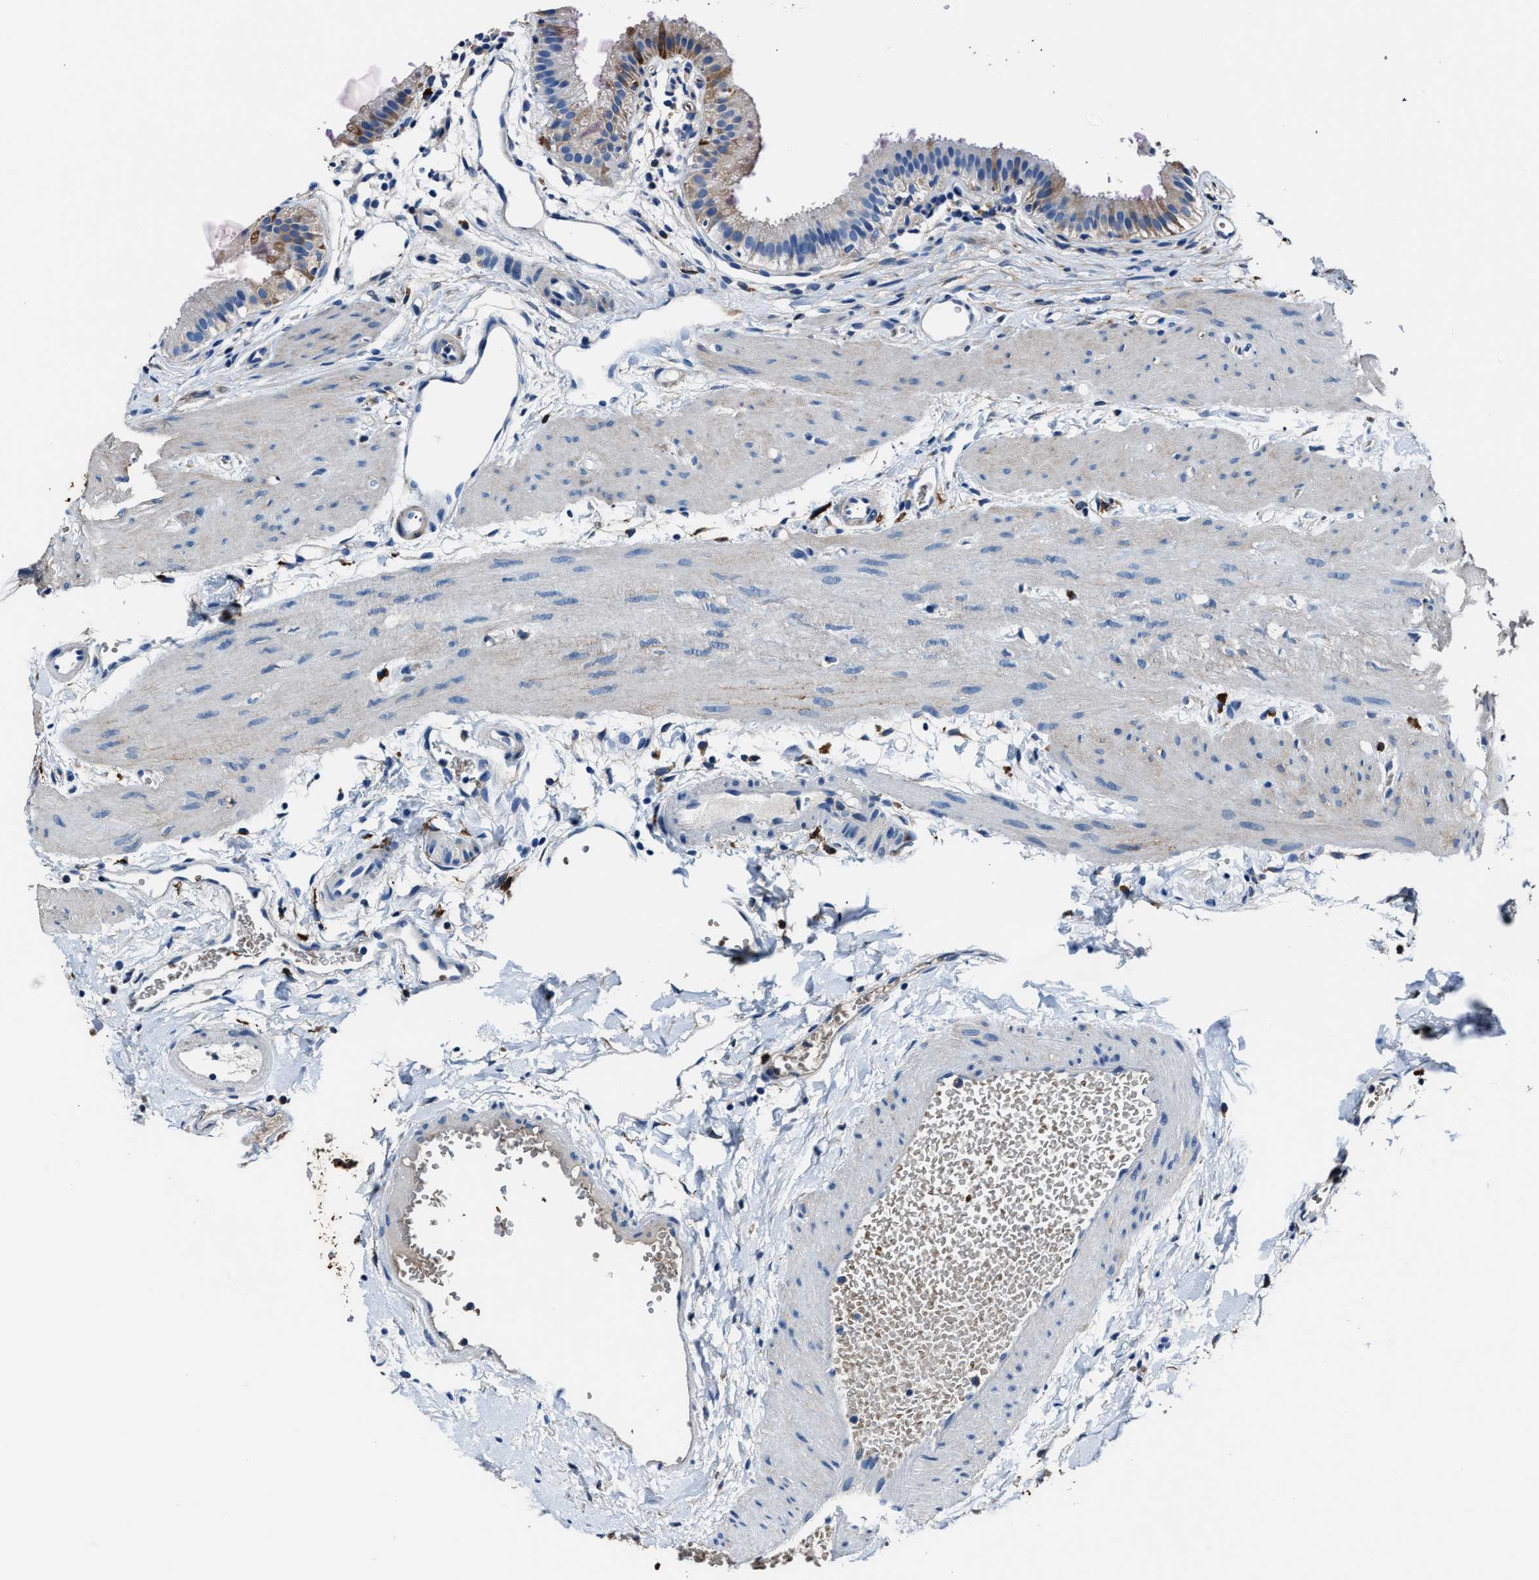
{"staining": {"intensity": "weak", "quantity": "<25%", "location": "cytoplasmic/membranous"}, "tissue": "gallbladder", "cell_type": "Glandular cells", "image_type": "normal", "snomed": [{"axis": "morphology", "description": "Normal tissue, NOS"}, {"axis": "topography", "description": "Gallbladder"}], "caption": "IHC photomicrograph of unremarkable gallbladder: gallbladder stained with DAB reveals no significant protein expression in glandular cells. (DAB (3,3'-diaminobenzidine) immunohistochemistry, high magnification).", "gene": "FTL", "patient": {"sex": "female", "age": 26}}